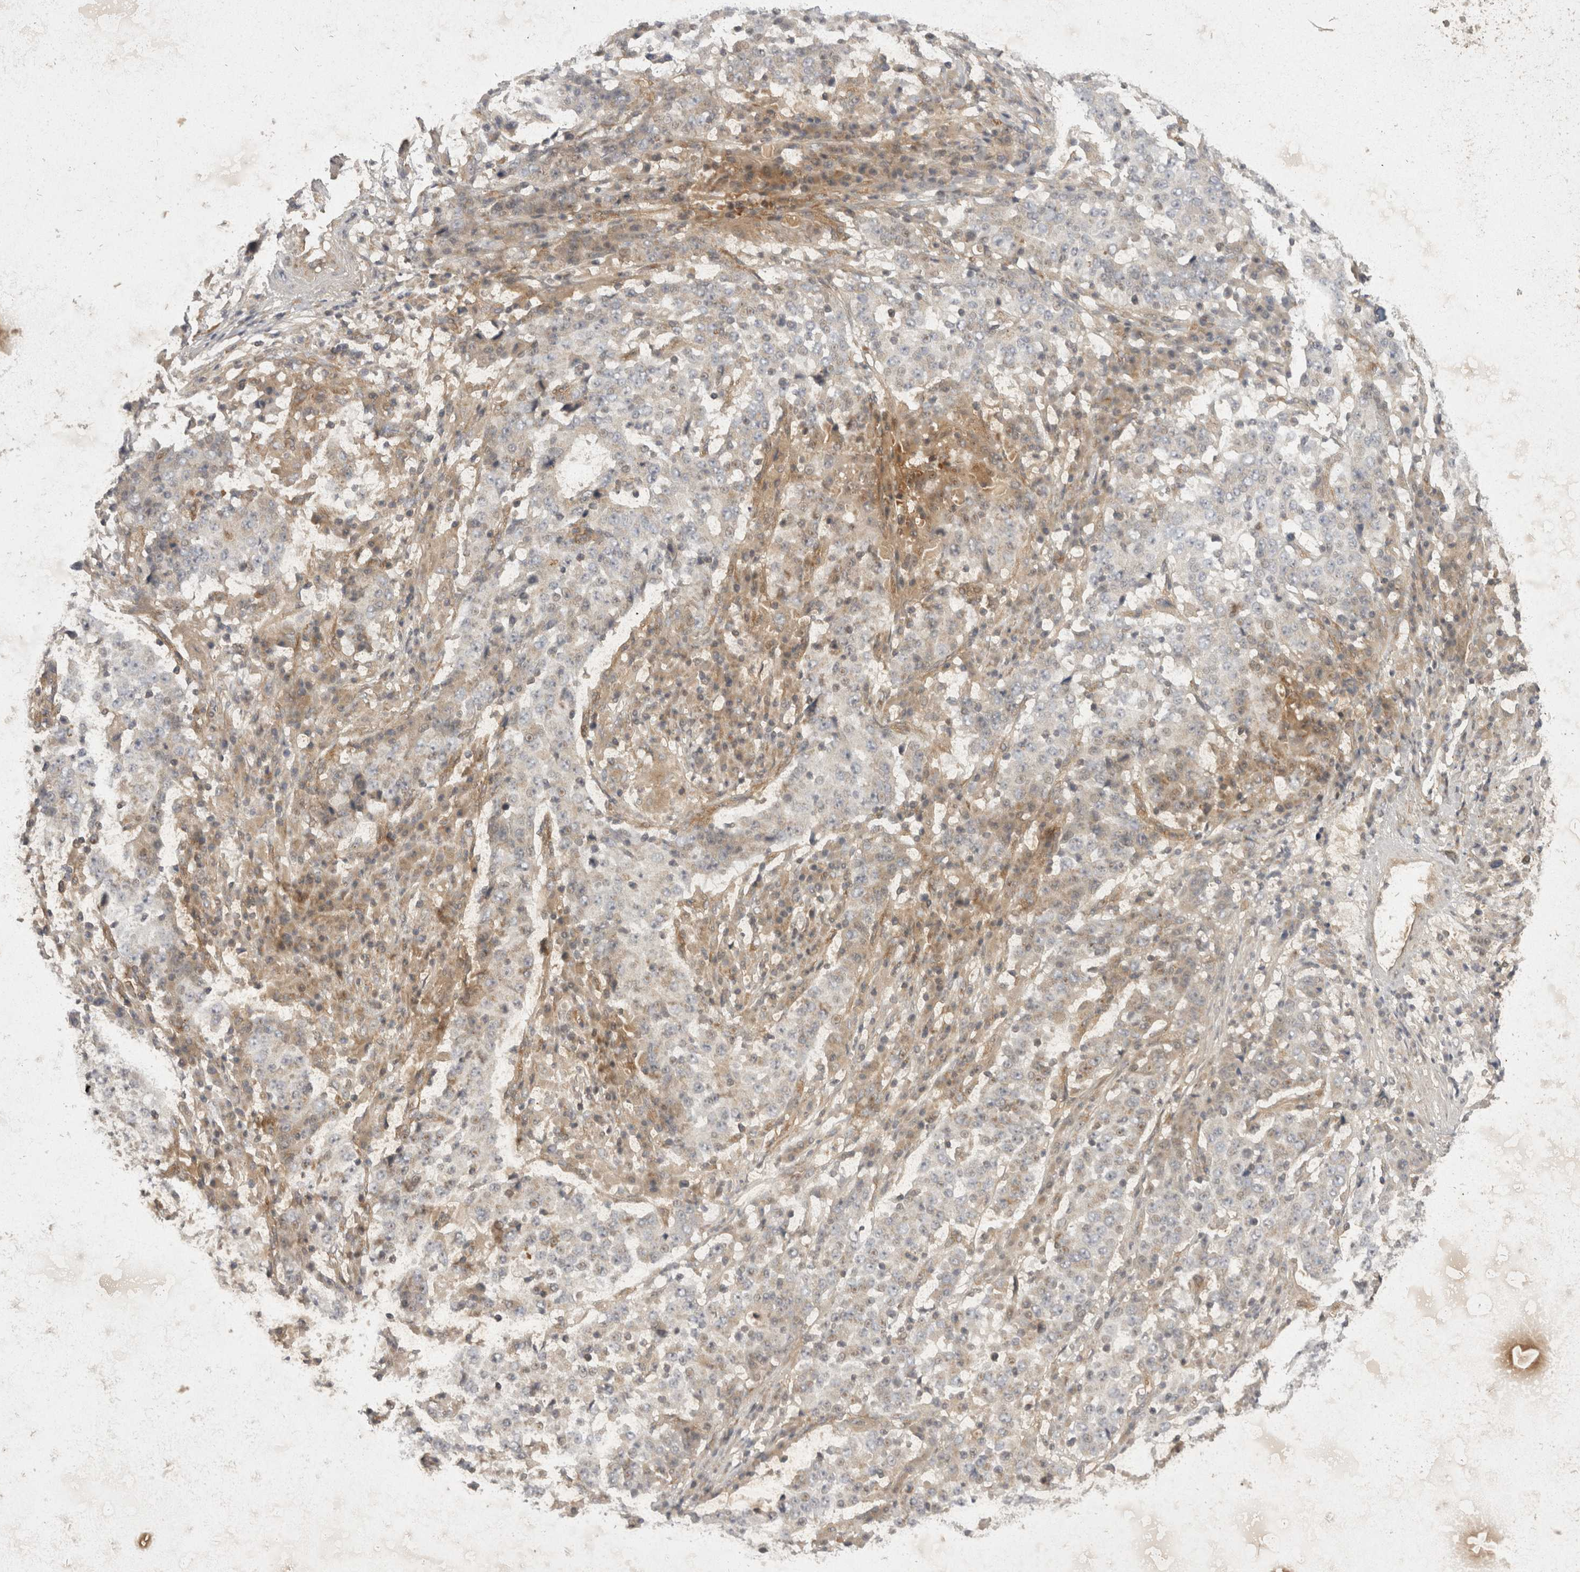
{"staining": {"intensity": "negative", "quantity": "none", "location": "none"}, "tissue": "stomach cancer", "cell_type": "Tumor cells", "image_type": "cancer", "snomed": [{"axis": "morphology", "description": "Adenocarcinoma, NOS"}, {"axis": "topography", "description": "Stomach"}], "caption": "IHC photomicrograph of neoplastic tissue: human adenocarcinoma (stomach) stained with DAB (3,3'-diaminobenzidine) reveals no significant protein positivity in tumor cells. (DAB (3,3'-diaminobenzidine) IHC with hematoxylin counter stain).", "gene": "EIF4G3", "patient": {"sex": "male", "age": 59}}